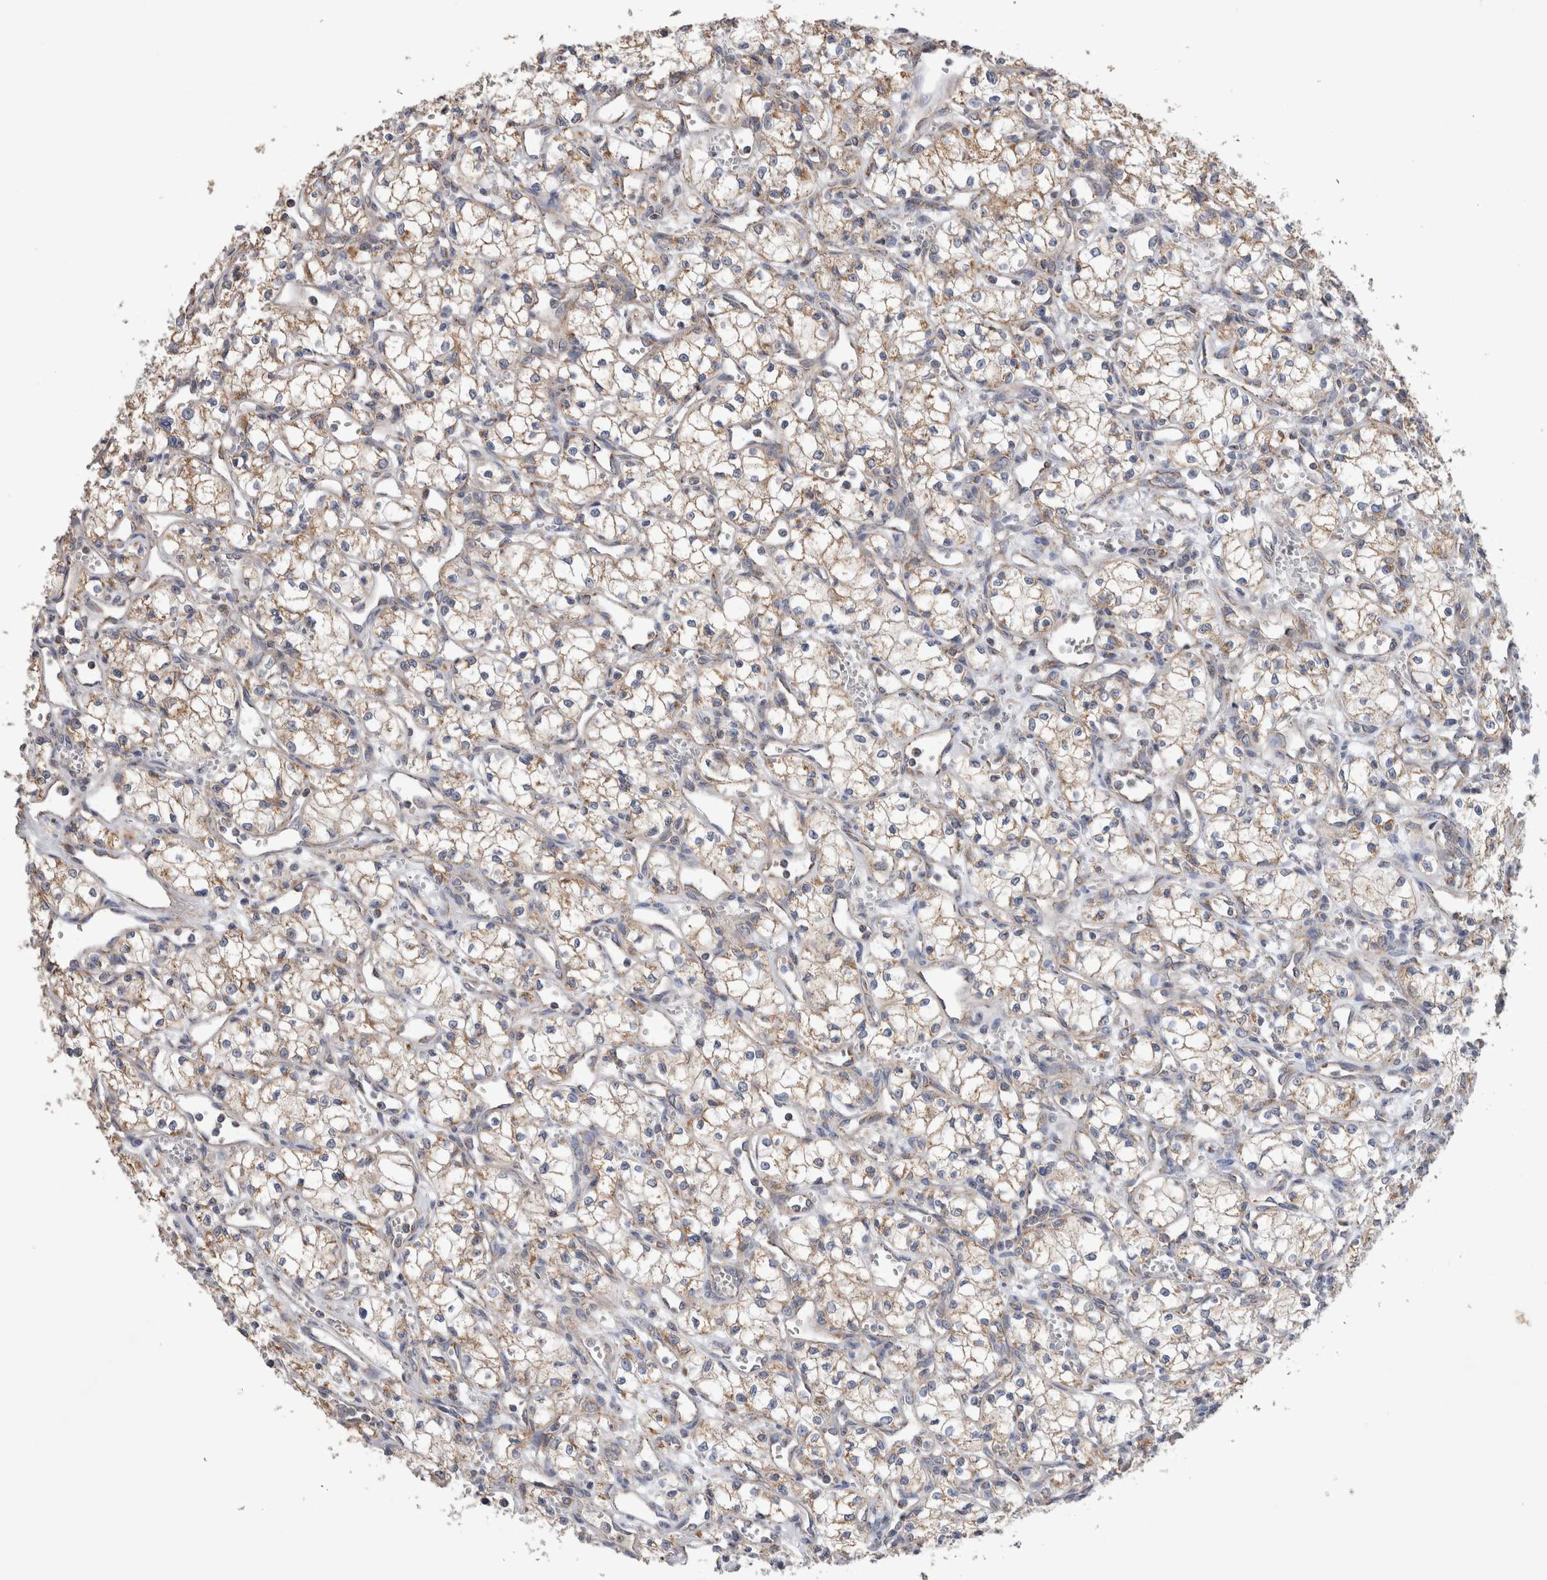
{"staining": {"intensity": "moderate", "quantity": "<25%", "location": "cytoplasmic/membranous"}, "tissue": "renal cancer", "cell_type": "Tumor cells", "image_type": "cancer", "snomed": [{"axis": "morphology", "description": "Adenocarcinoma, NOS"}, {"axis": "topography", "description": "Kidney"}], "caption": "The photomicrograph exhibits a brown stain indicating the presence of a protein in the cytoplasmic/membranous of tumor cells in adenocarcinoma (renal). The protein is stained brown, and the nuclei are stained in blue (DAB IHC with brightfield microscopy, high magnification).", "gene": "IARS2", "patient": {"sex": "male", "age": 59}}